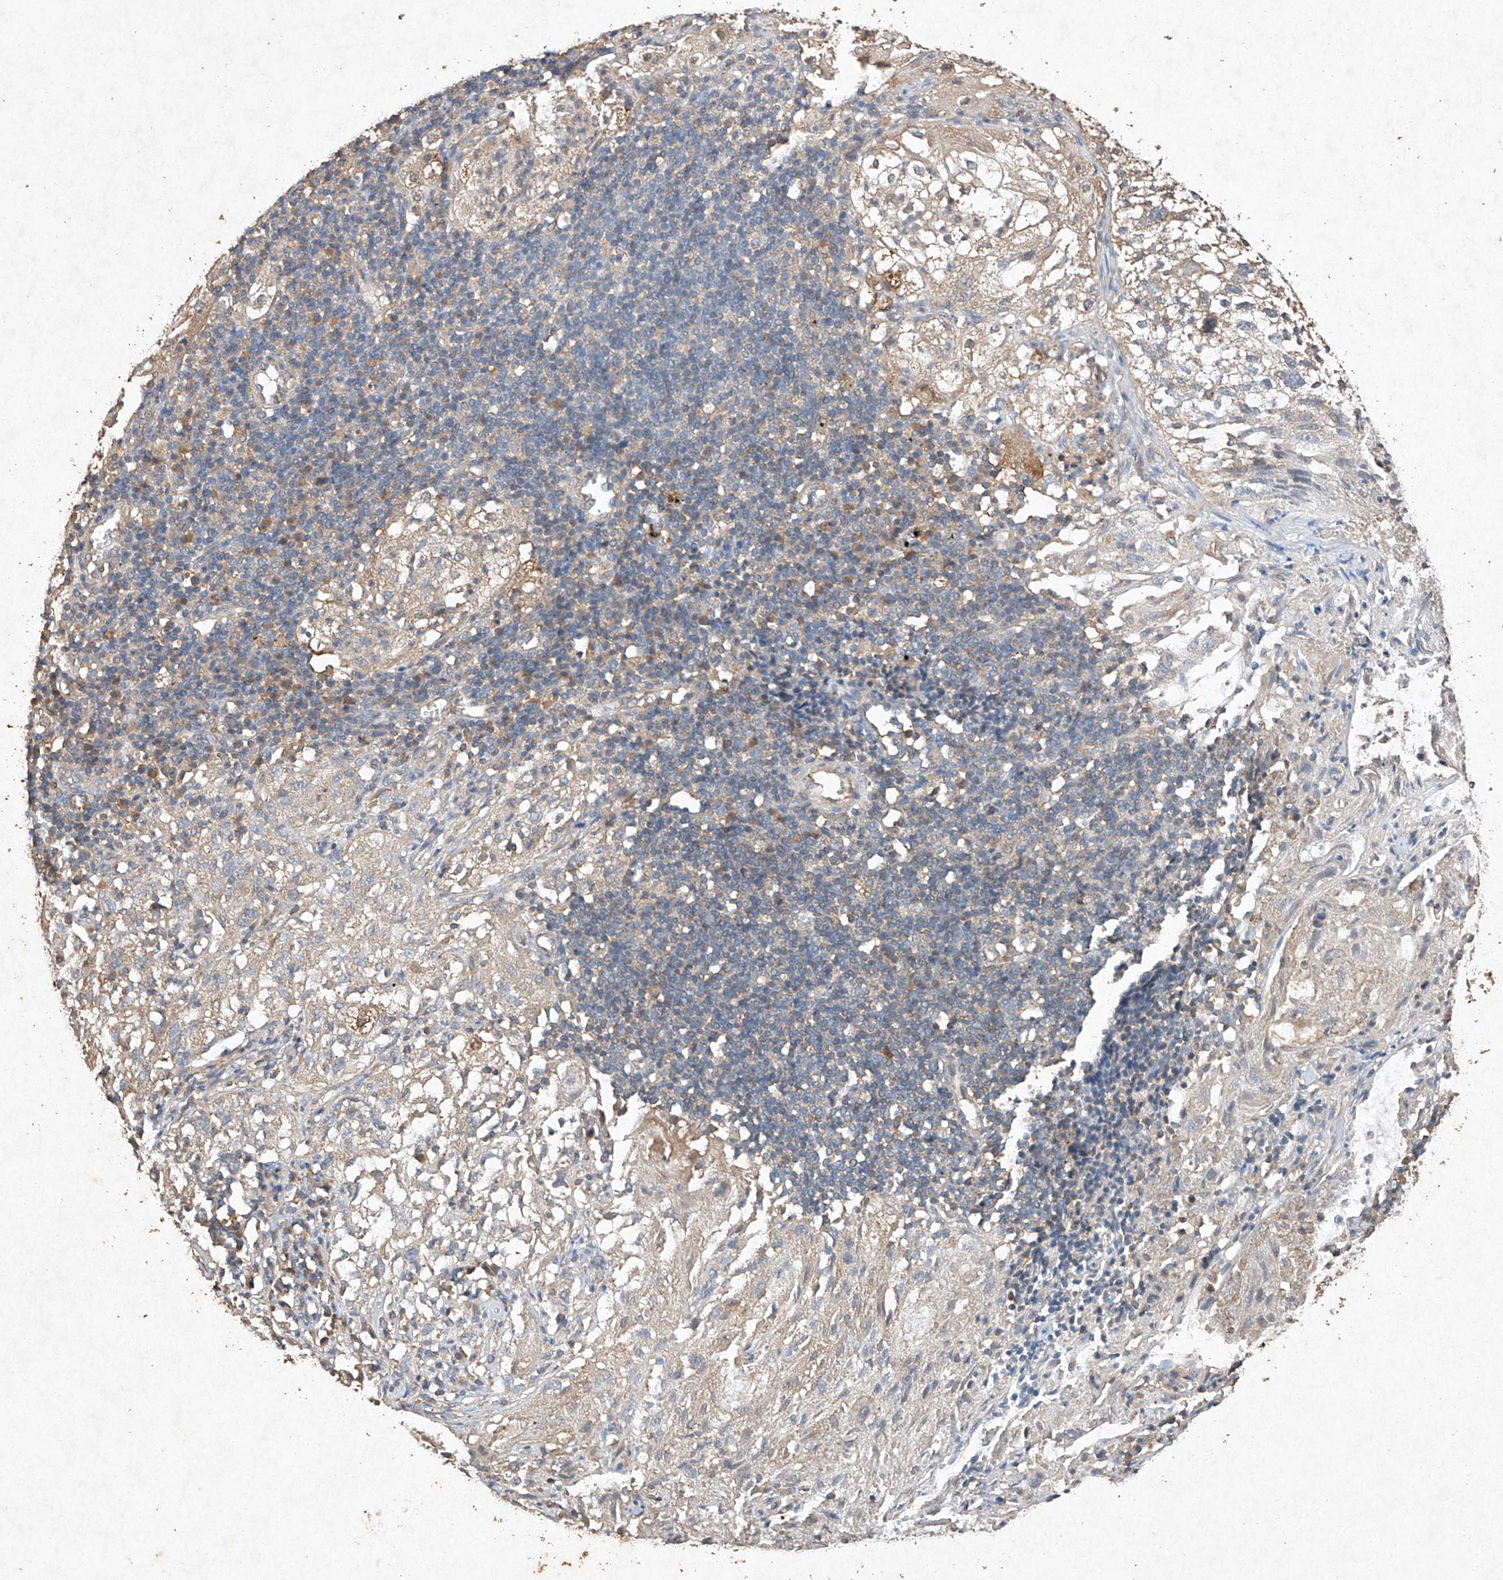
{"staining": {"intensity": "negative", "quantity": "none", "location": "none"}, "tissue": "lung cancer", "cell_type": "Tumor cells", "image_type": "cancer", "snomed": [{"axis": "morphology", "description": "Inflammation, NOS"}, {"axis": "morphology", "description": "Squamous cell carcinoma, NOS"}, {"axis": "topography", "description": "Lymph node"}, {"axis": "topography", "description": "Soft tissue"}, {"axis": "topography", "description": "Lung"}], "caption": "This is a micrograph of IHC staining of squamous cell carcinoma (lung), which shows no positivity in tumor cells.", "gene": "STK3", "patient": {"sex": "male", "age": 66}}